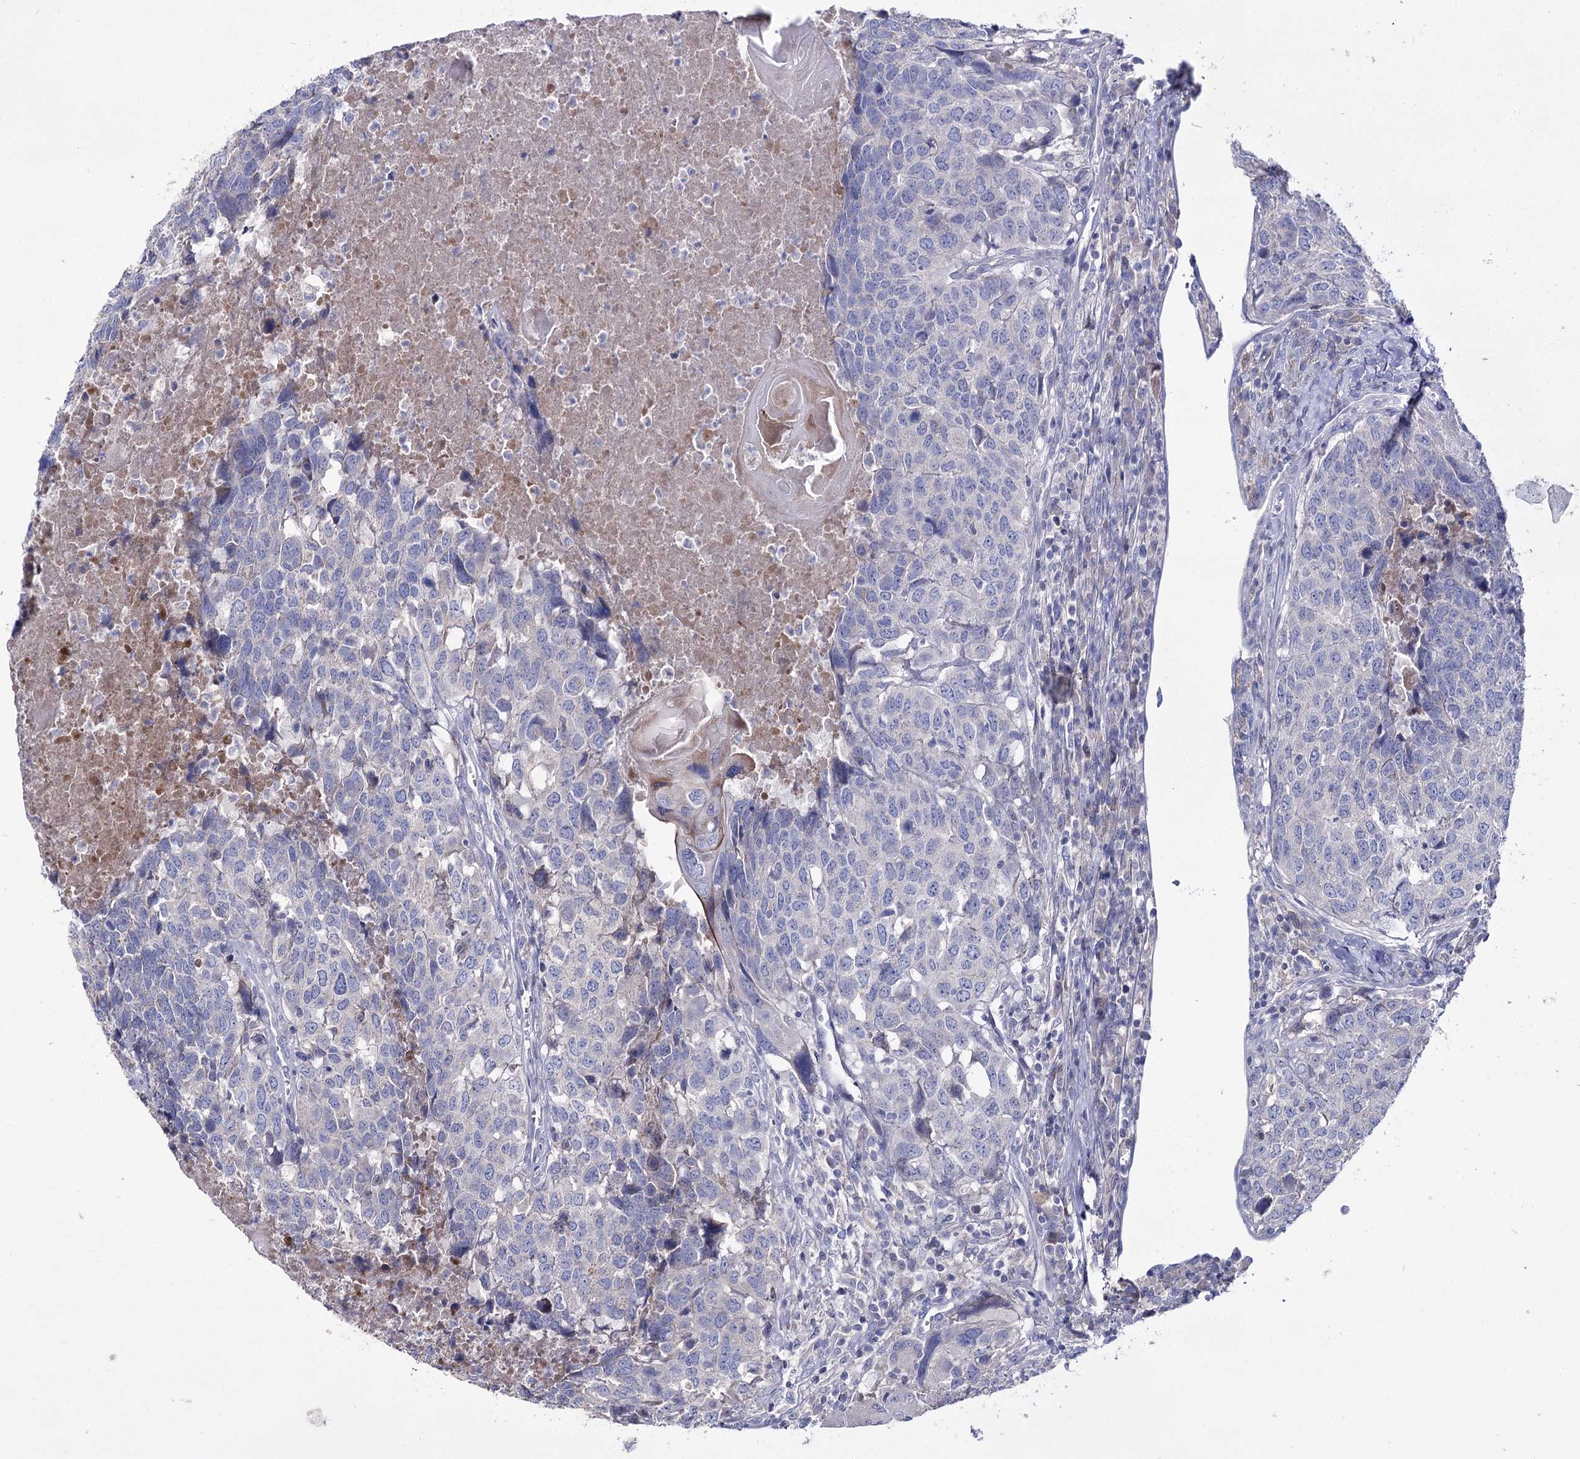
{"staining": {"intensity": "negative", "quantity": "none", "location": "none"}, "tissue": "head and neck cancer", "cell_type": "Tumor cells", "image_type": "cancer", "snomed": [{"axis": "morphology", "description": "Squamous cell carcinoma, NOS"}, {"axis": "topography", "description": "Head-Neck"}], "caption": "This is a photomicrograph of immunohistochemistry (IHC) staining of head and neck cancer (squamous cell carcinoma), which shows no staining in tumor cells.", "gene": "NRAP", "patient": {"sex": "male", "age": 66}}